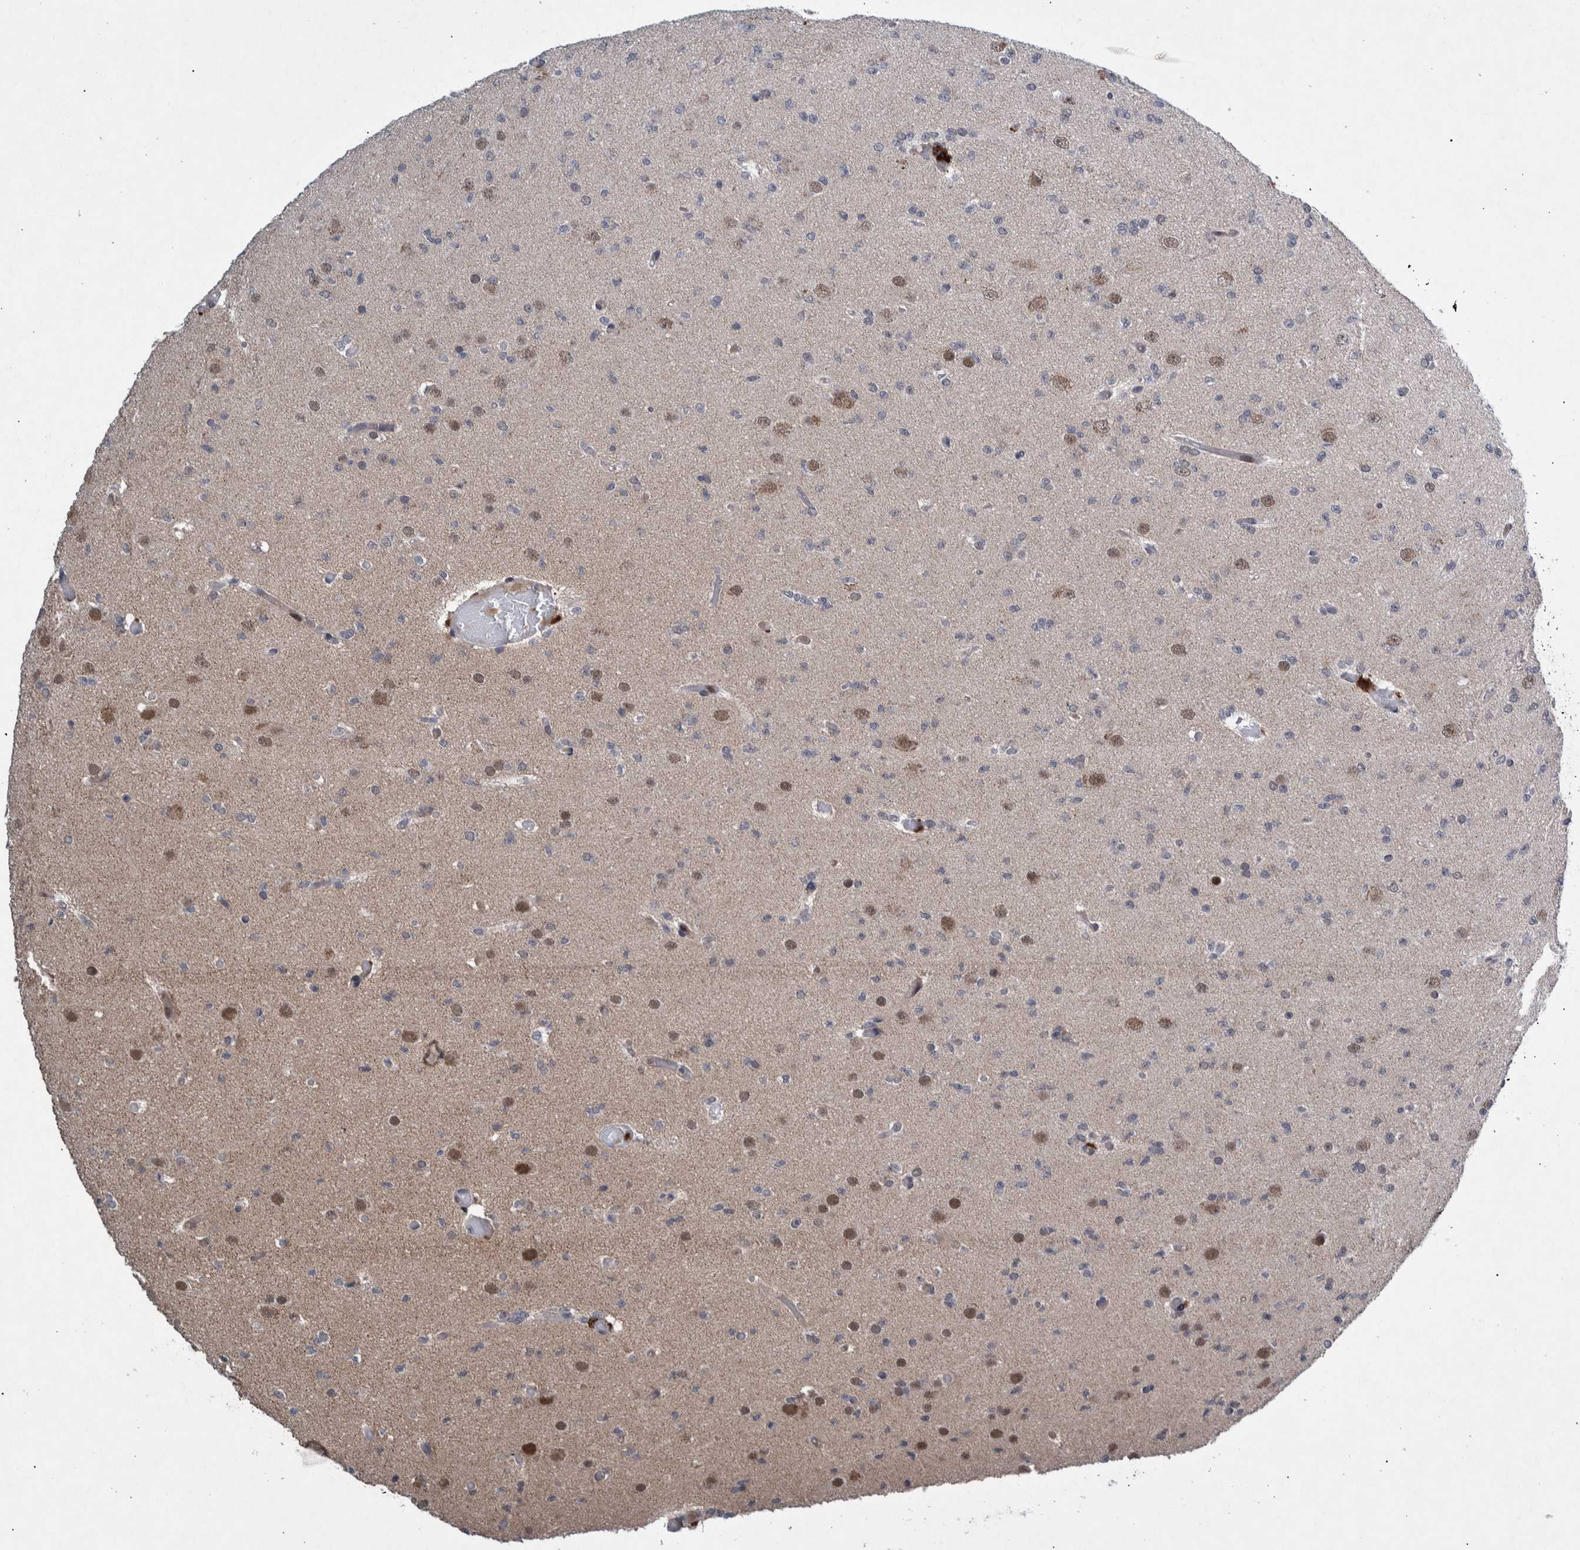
{"staining": {"intensity": "moderate", "quantity": "<25%", "location": "nuclear"}, "tissue": "glioma", "cell_type": "Tumor cells", "image_type": "cancer", "snomed": [{"axis": "morphology", "description": "Glioma, malignant, Low grade"}, {"axis": "topography", "description": "Brain"}], "caption": "Malignant low-grade glioma was stained to show a protein in brown. There is low levels of moderate nuclear staining in about <25% of tumor cells.", "gene": "ESRP1", "patient": {"sex": "female", "age": 22}}